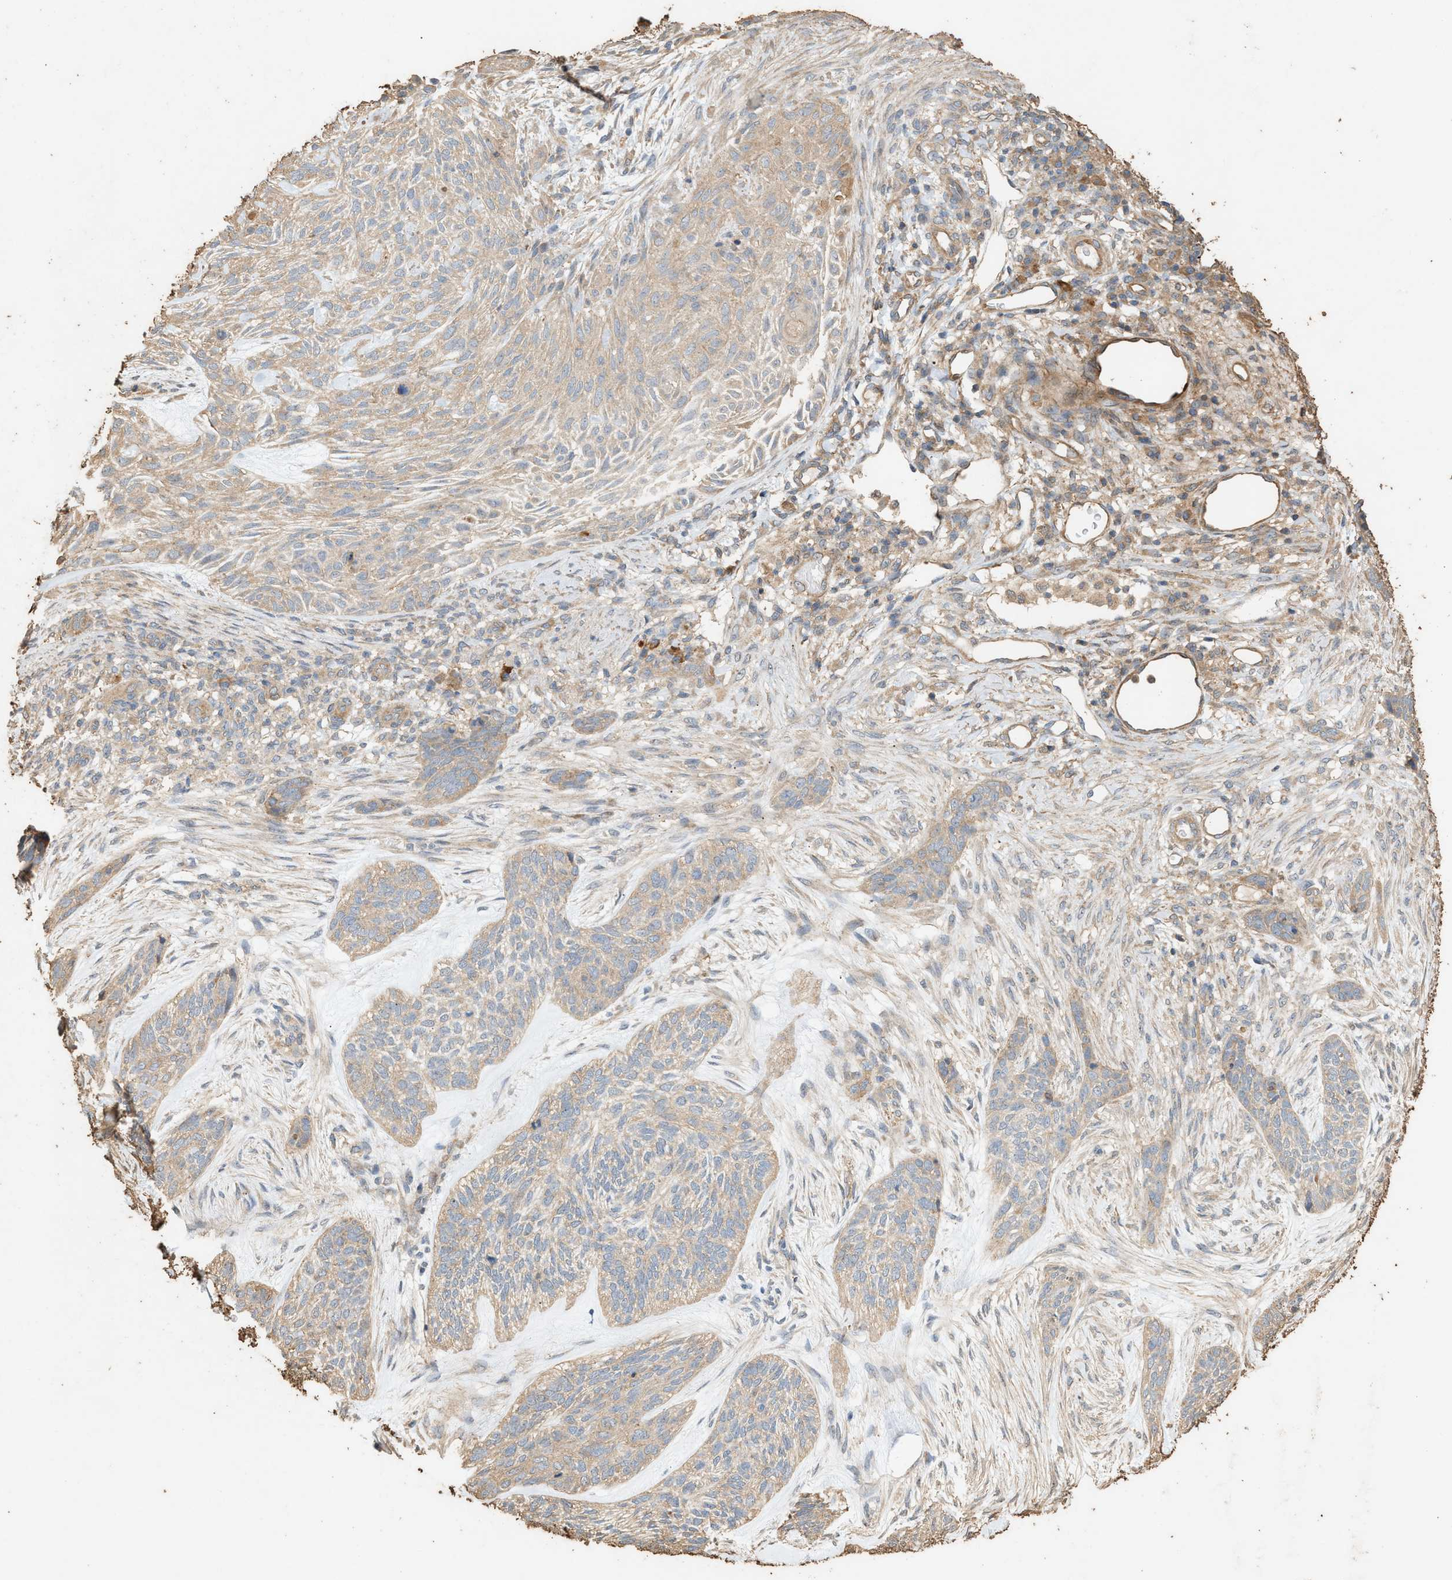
{"staining": {"intensity": "weak", "quantity": ">75%", "location": "cytoplasmic/membranous"}, "tissue": "skin cancer", "cell_type": "Tumor cells", "image_type": "cancer", "snomed": [{"axis": "morphology", "description": "Basal cell carcinoma"}, {"axis": "topography", "description": "Skin"}], "caption": "A brown stain shows weak cytoplasmic/membranous expression of a protein in skin basal cell carcinoma tumor cells.", "gene": "DCAF7", "patient": {"sex": "male", "age": 55}}